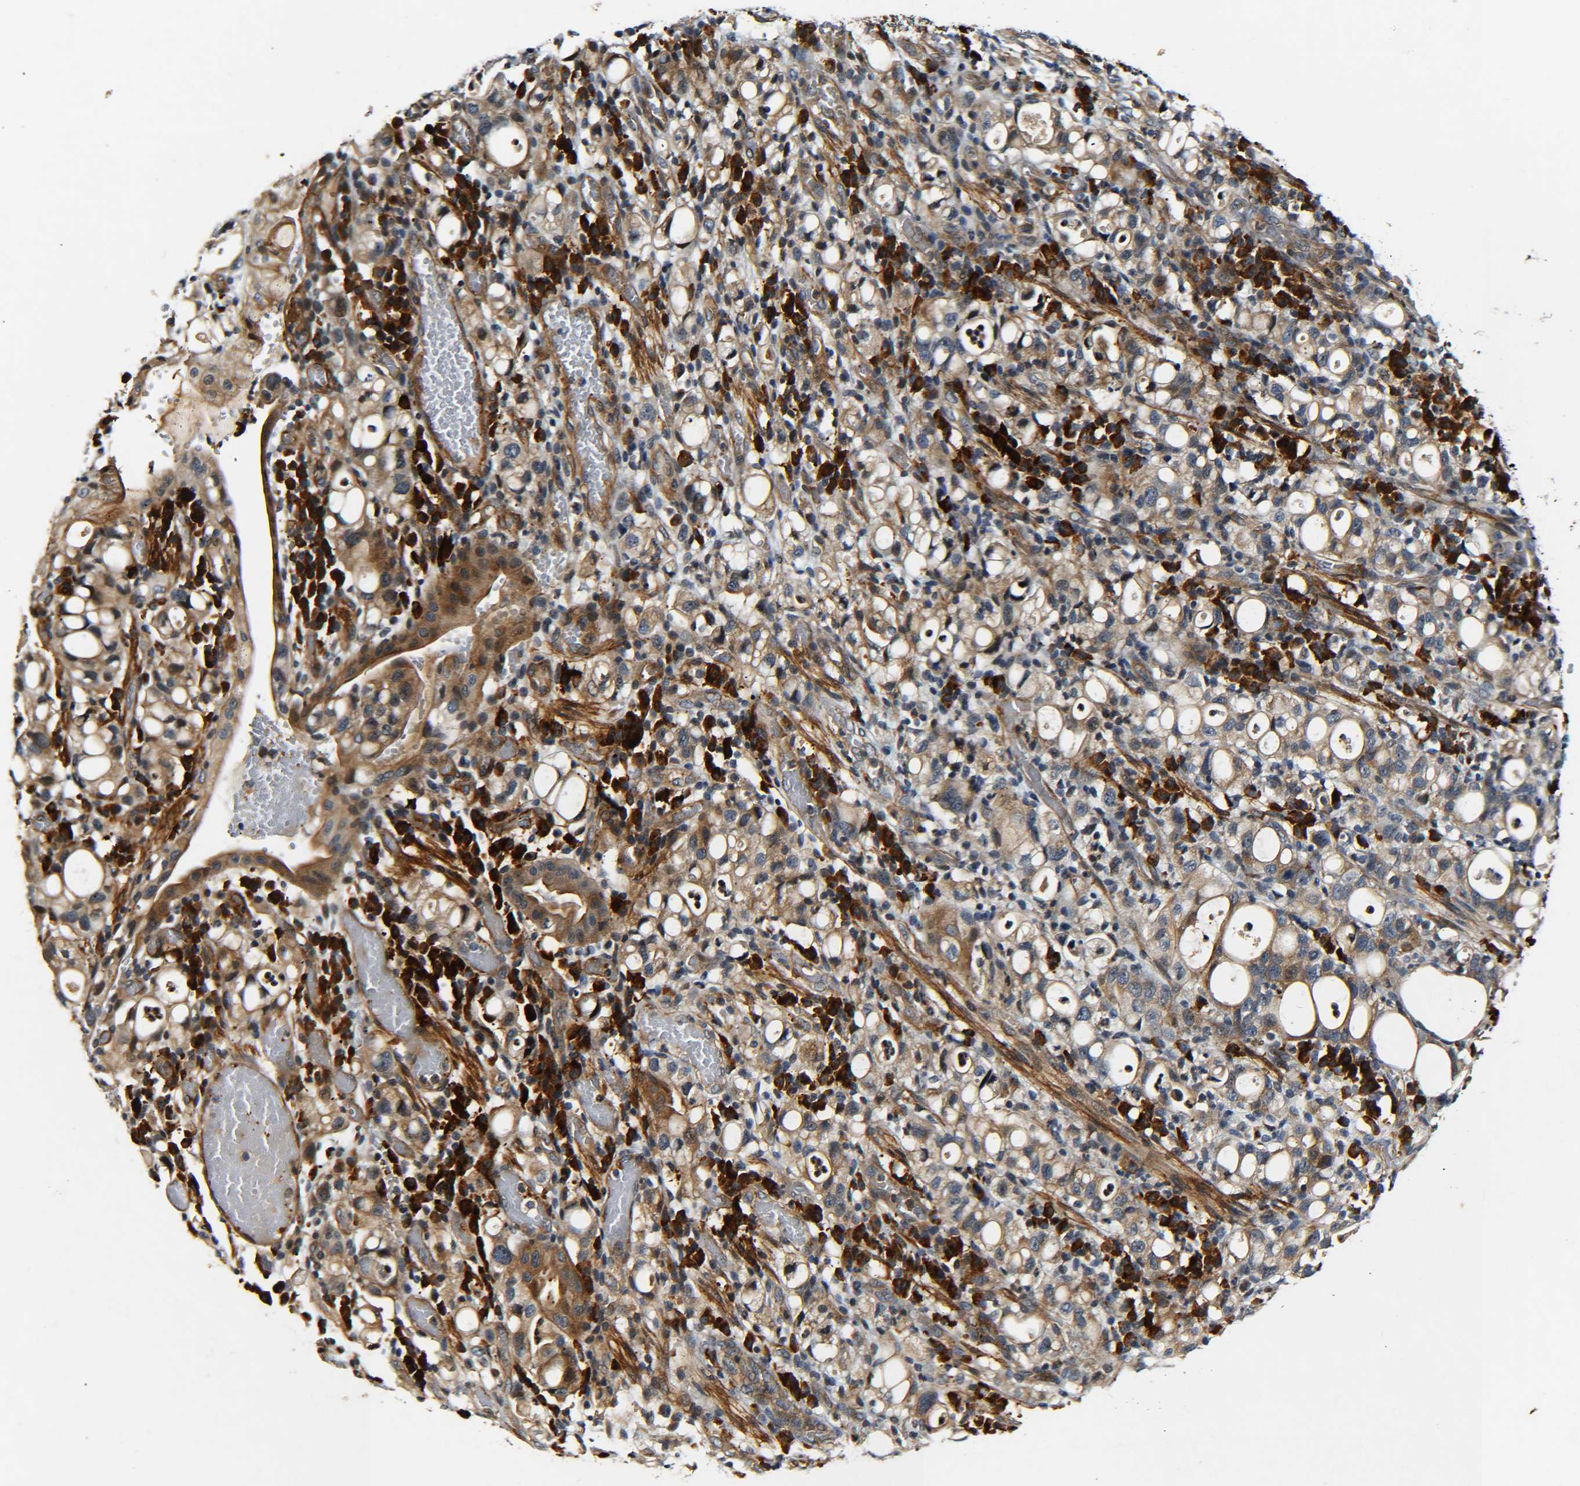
{"staining": {"intensity": "moderate", "quantity": ">75%", "location": "cytoplasmic/membranous"}, "tissue": "stomach cancer", "cell_type": "Tumor cells", "image_type": "cancer", "snomed": [{"axis": "morphology", "description": "Adenocarcinoma, NOS"}, {"axis": "topography", "description": "Stomach"}], "caption": "Protein analysis of stomach cancer tissue exhibits moderate cytoplasmic/membranous staining in approximately >75% of tumor cells.", "gene": "MEIS1", "patient": {"sex": "female", "age": 75}}